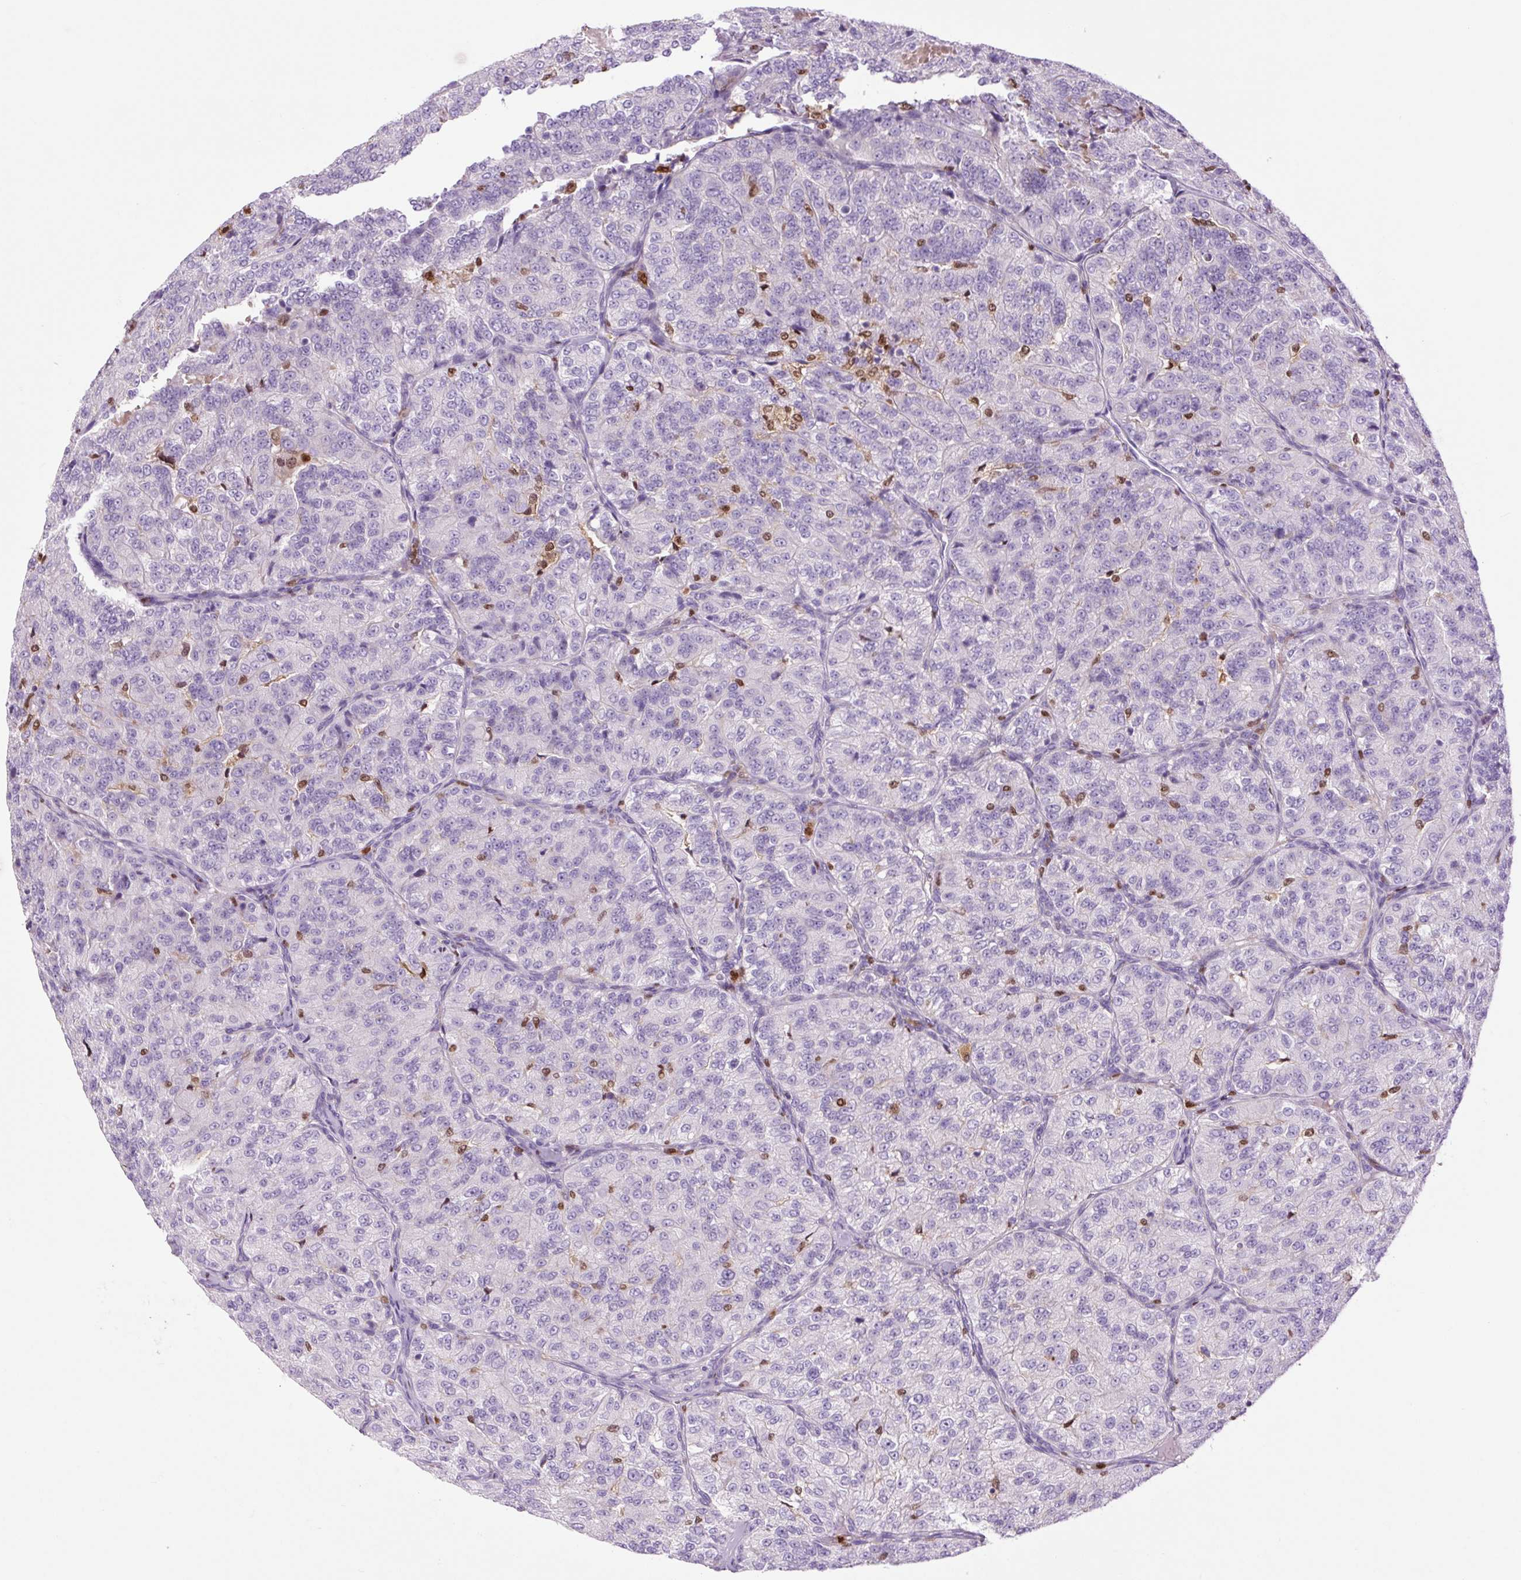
{"staining": {"intensity": "negative", "quantity": "none", "location": "none"}, "tissue": "renal cancer", "cell_type": "Tumor cells", "image_type": "cancer", "snomed": [{"axis": "morphology", "description": "Adenocarcinoma, NOS"}, {"axis": "topography", "description": "Kidney"}], "caption": "DAB (3,3'-diaminobenzidine) immunohistochemical staining of adenocarcinoma (renal) displays no significant expression in tumor cells.", "gene": "SPI1", "patient": {"sex": "female", "age": 63}}